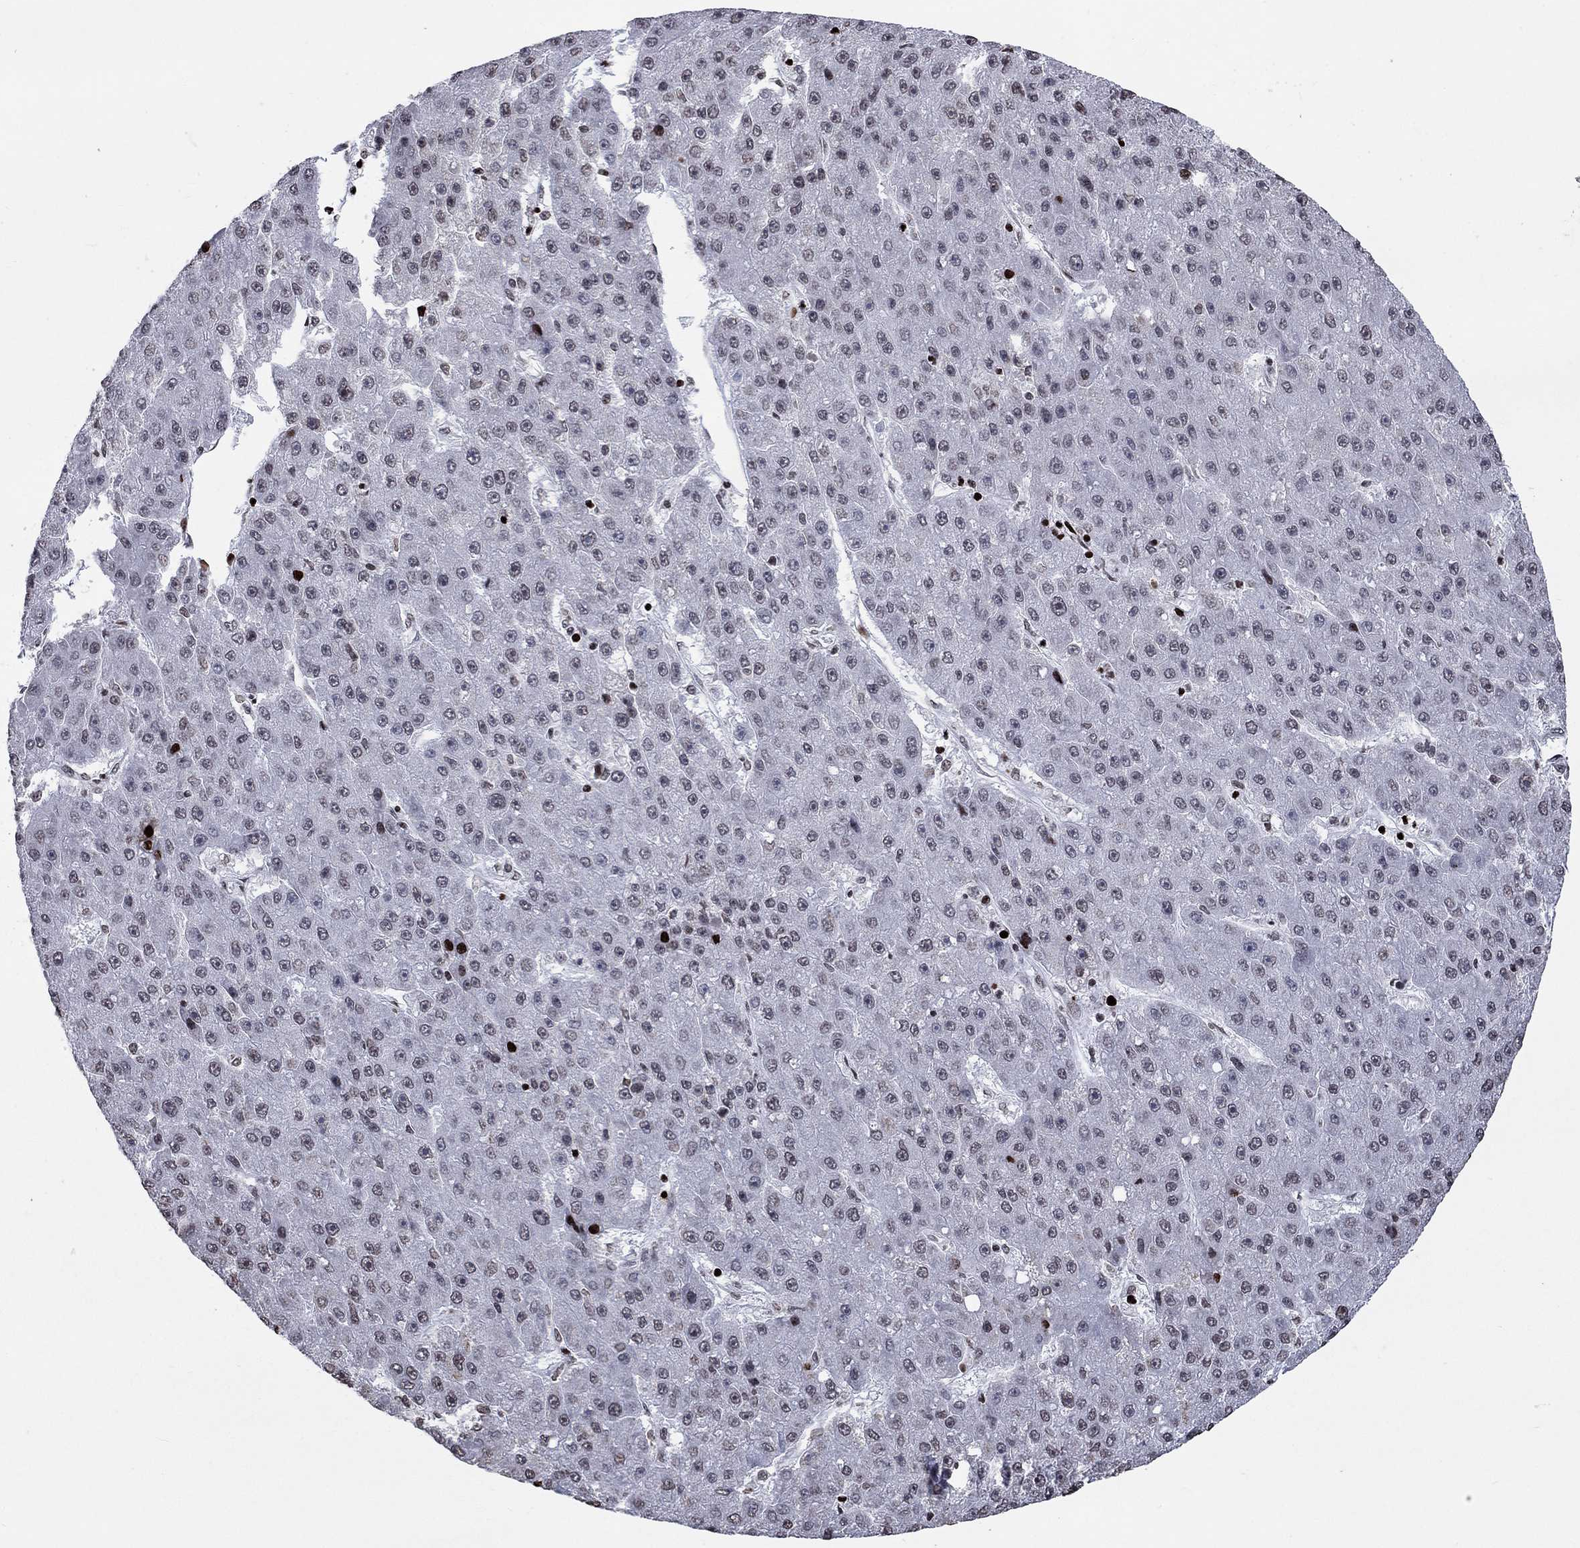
{"staining": {"intensity": "strong", "quantity": "<25%", "location": "nuclear"}, "tissue": "liver cancer", "cell_type": "Tumor cells", "image_type": "cancer", "snomed": [{"axis": "morphology", "description": "Carcinoma, Hepatocellular, NOS"}, {"axis": "topography", "description": "Liver"}], "caption": "High-magnification brightfield microscopy of liver hepatocellular carcinoma stained with DAB (3,3'-diaminobenzidine) (brown) and counterstained with hematoxylin (blue). tumor cells exhibit strong nuclear staining is appreciated in about<25% of cells.", "gene": "SRSF3", "patient": {"sex": "male", "age": 67}}